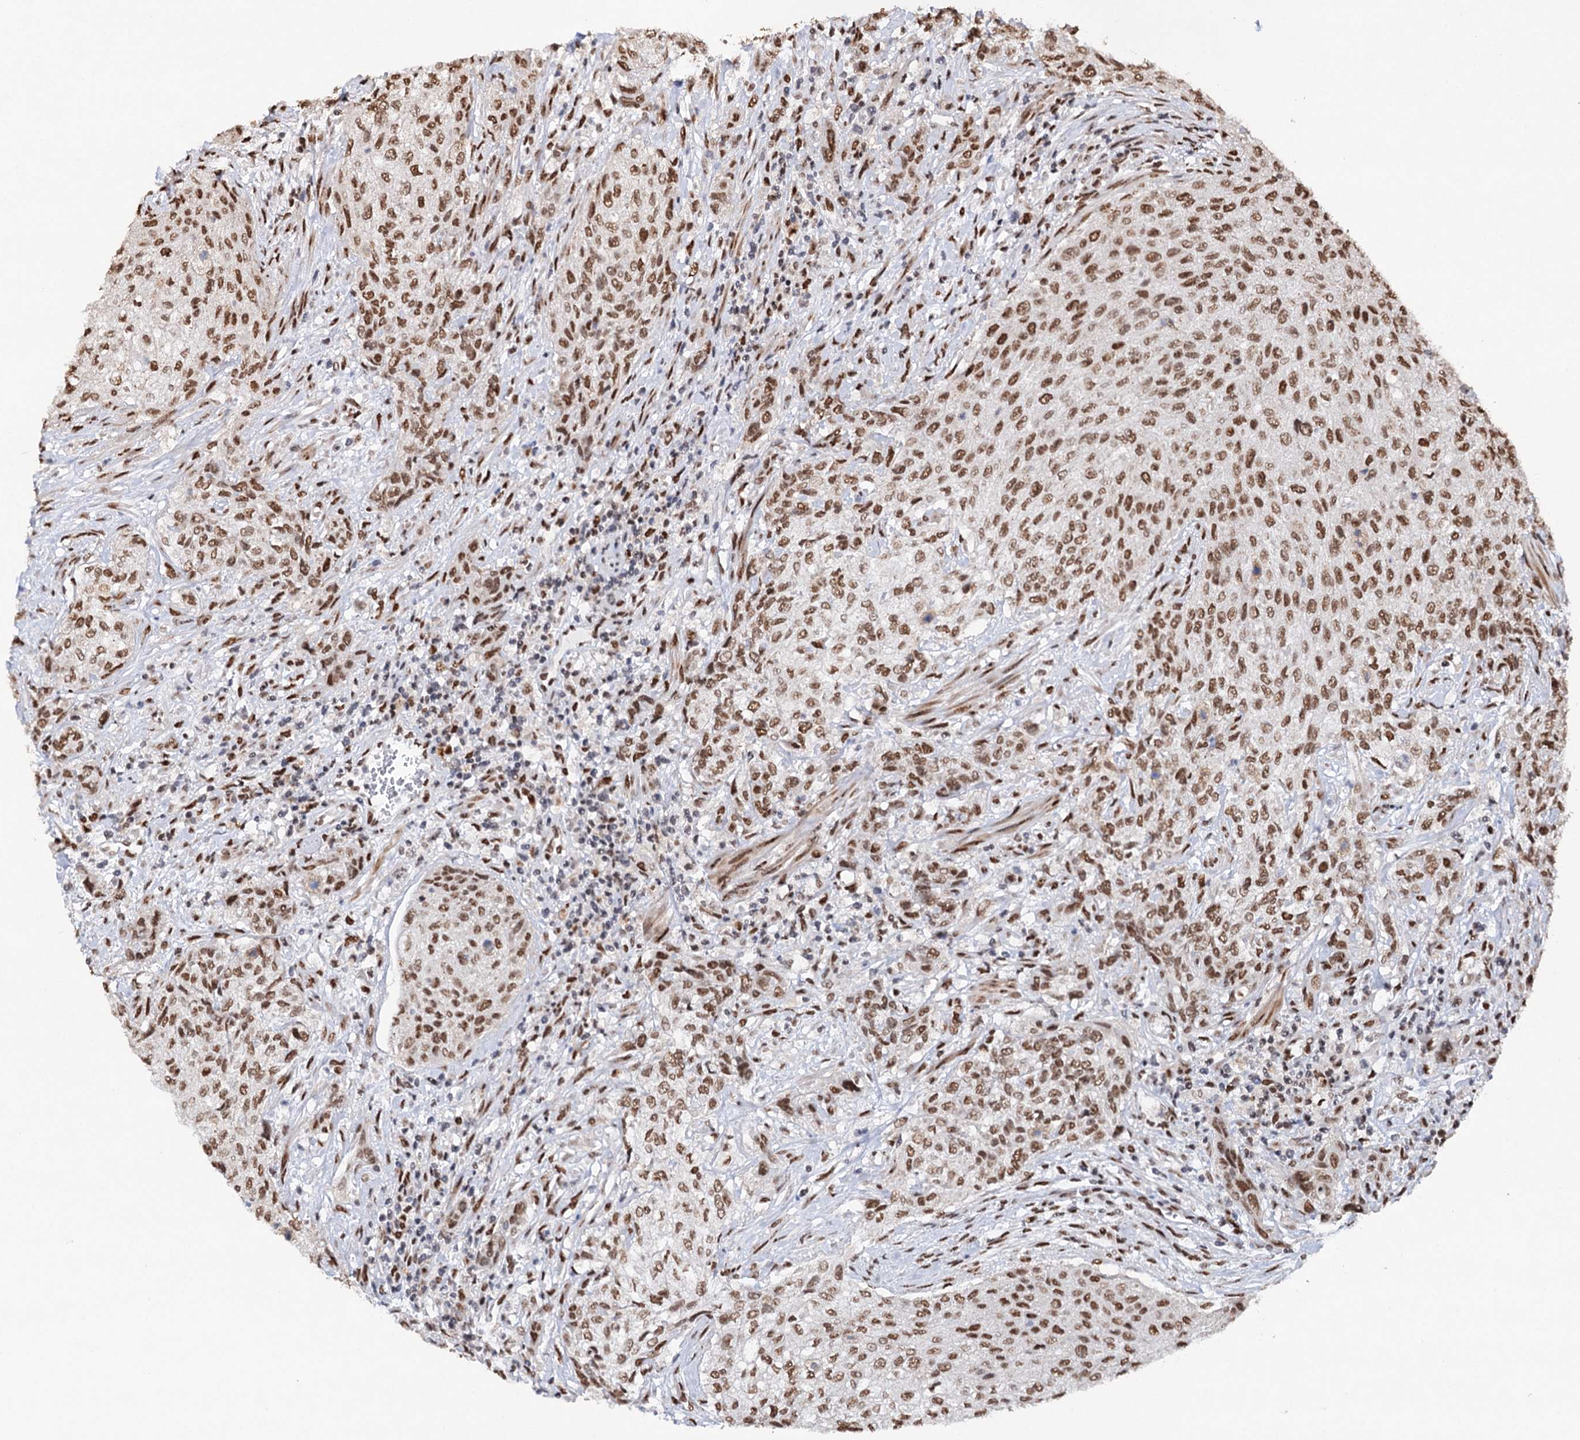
{"staining": {"intensity": "moderate", "quantity": ">75%", "location": "nuclear"}, "tissue": "urothelial cancer", "cell_type": "Tumor cells", "image_type": "cancer", "snomed": [{"axis": "morphology", "description": "Normal tissue, NOS"}, {"axis": "morphology", "description": "Urothelial carcinoma, NOS"}, {"axis": "topography", "description": "Urinary bladder"}, {"axis": "topography", "description": "Peripheral nerve tissue"}], "caption": "Urothelial cancer was stained to show a protein in brown. There is medium levels of moderate nuclear positivity in about >75% of tumor cells.", "gene": "MATR3", "patient": {"sex": "male", "age": 35}}